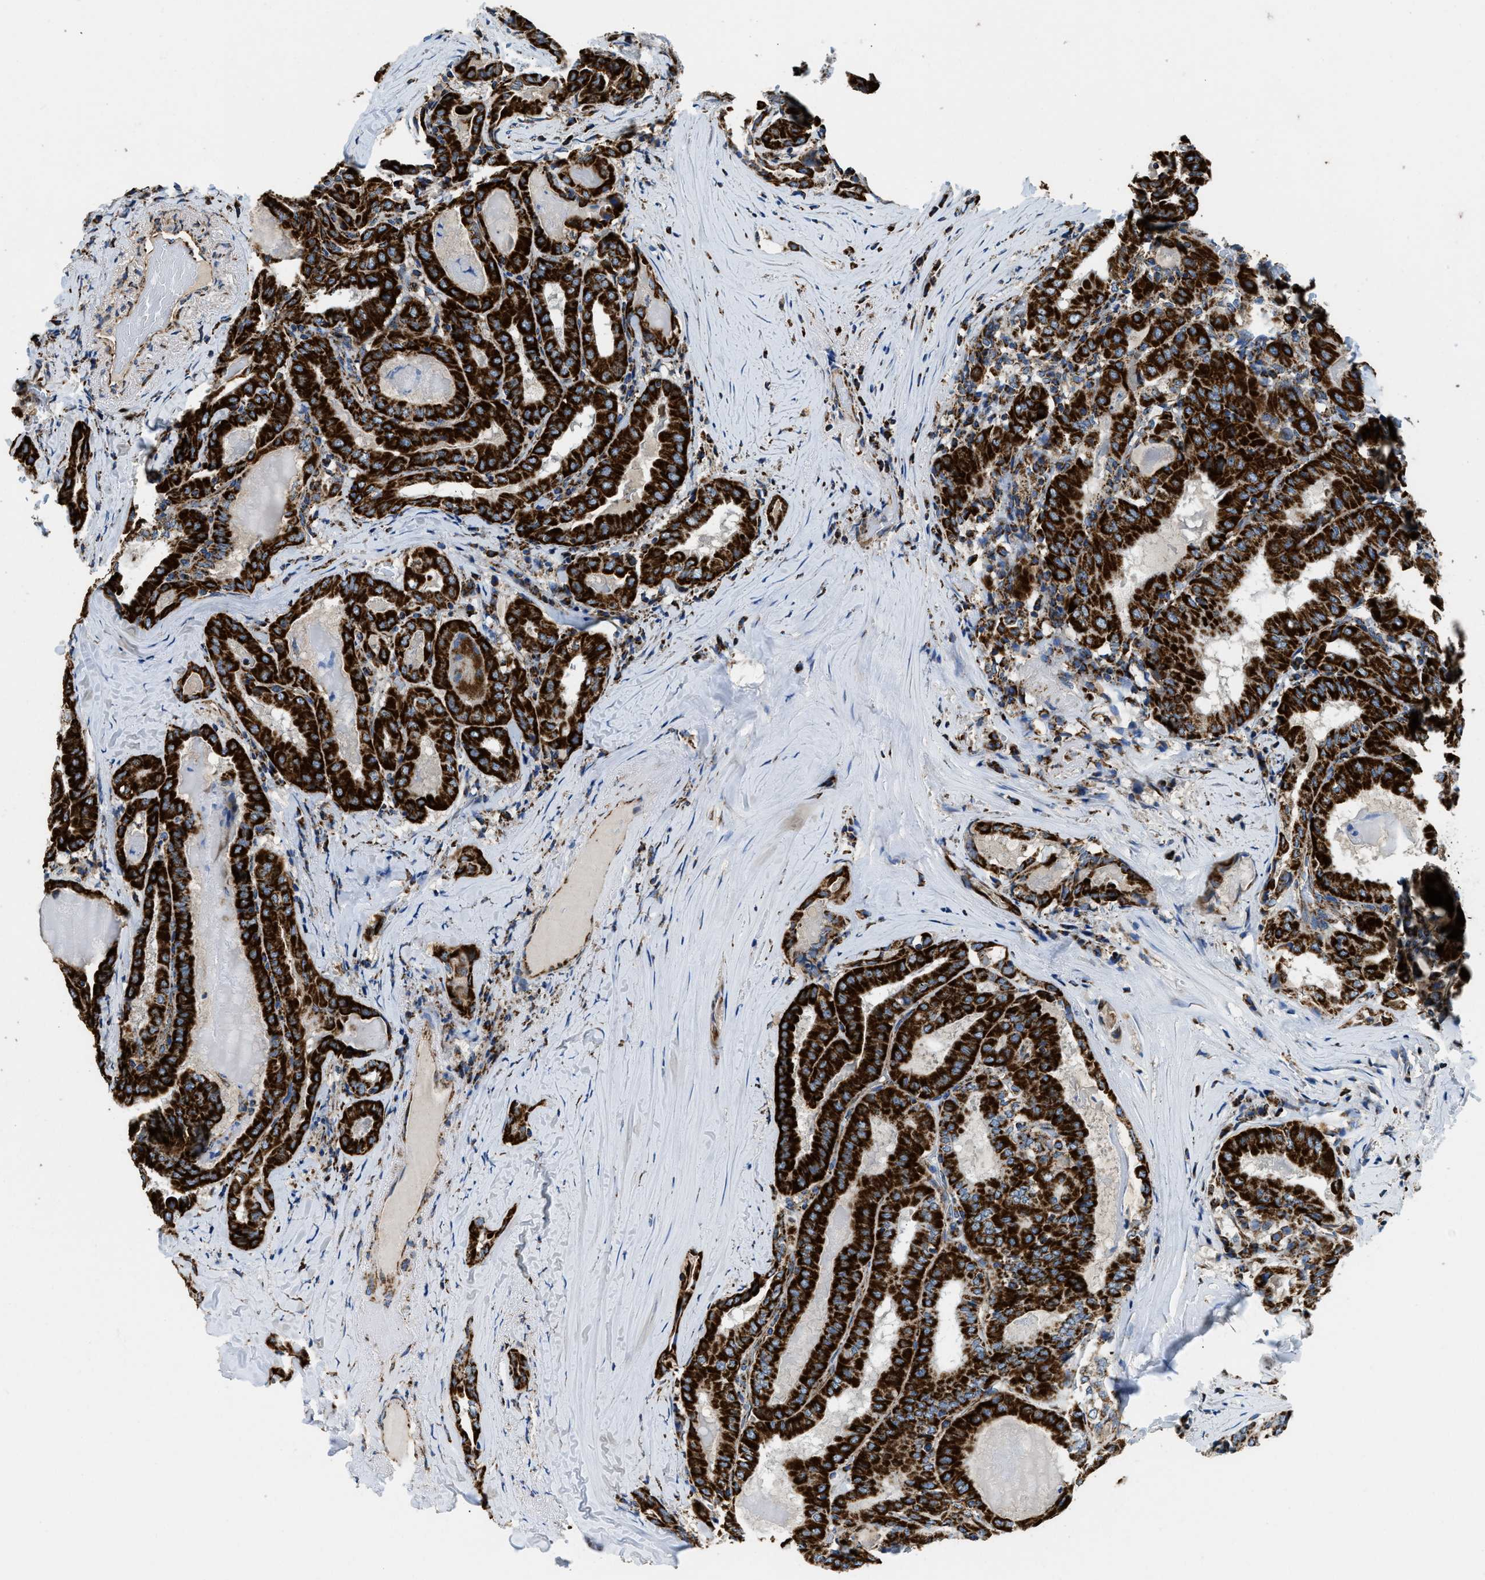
{"staining": {"intensity": "strong", "quantity": ">75%", "location": "cytoplasmic/membranous"}, "tissue": "thyroid cancer", "cell_type": "Tumor cells", "image_type": "cancer", "snomed": [{"axis": "morphology", "description": "Papillary adenocarcinoma, NOS"}, {"axis": "topography", "description": "Thyroid gland"}], "caption": "Immunohistochemistry micrograph of thyroid cancer stained for a protein (brown), which demonstrates high levels of strong cytoplasmic/membranous positivity in approximately >75% of tumor cells.", "gene": "STK33", "patient": {"sex": "female", "age": 42}}